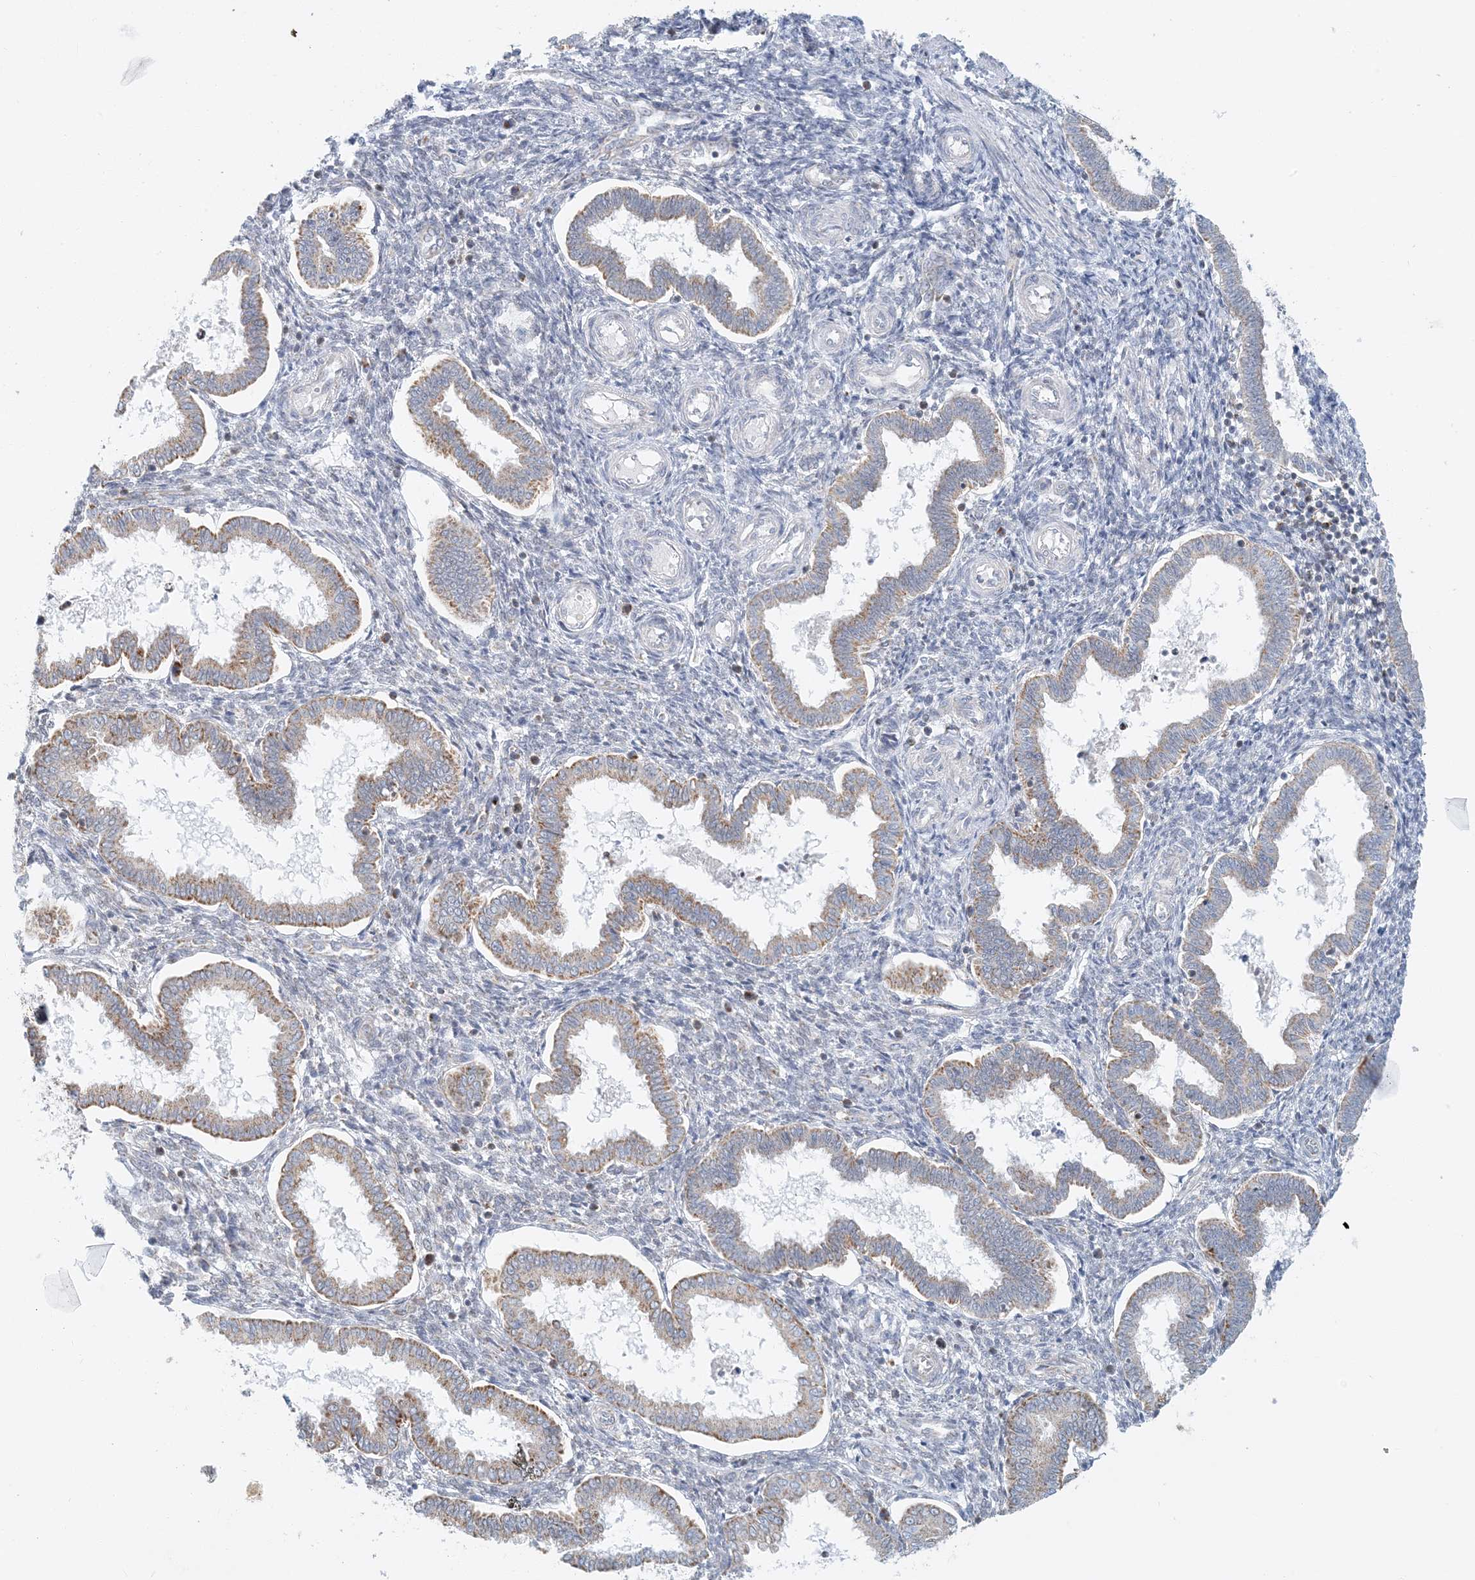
{"staining": {"intensity": "negative", "quantity": "none", "location": "none"}, "tissue": "endometrium", "cell_type": "Cells in endometrial stroma", "image_type": "normal", "snomed": [{"axis": "morphology", "description": "Normal tissue, NOS"}, {"axis": "topography", "description": "Endometrium"}], "caption": "Micrograph shows no significant protein expression in cells in endometrial stroma of normal endometrium.", "gene": "BDH1", "patient": {"sex": "female", "age": 24}}